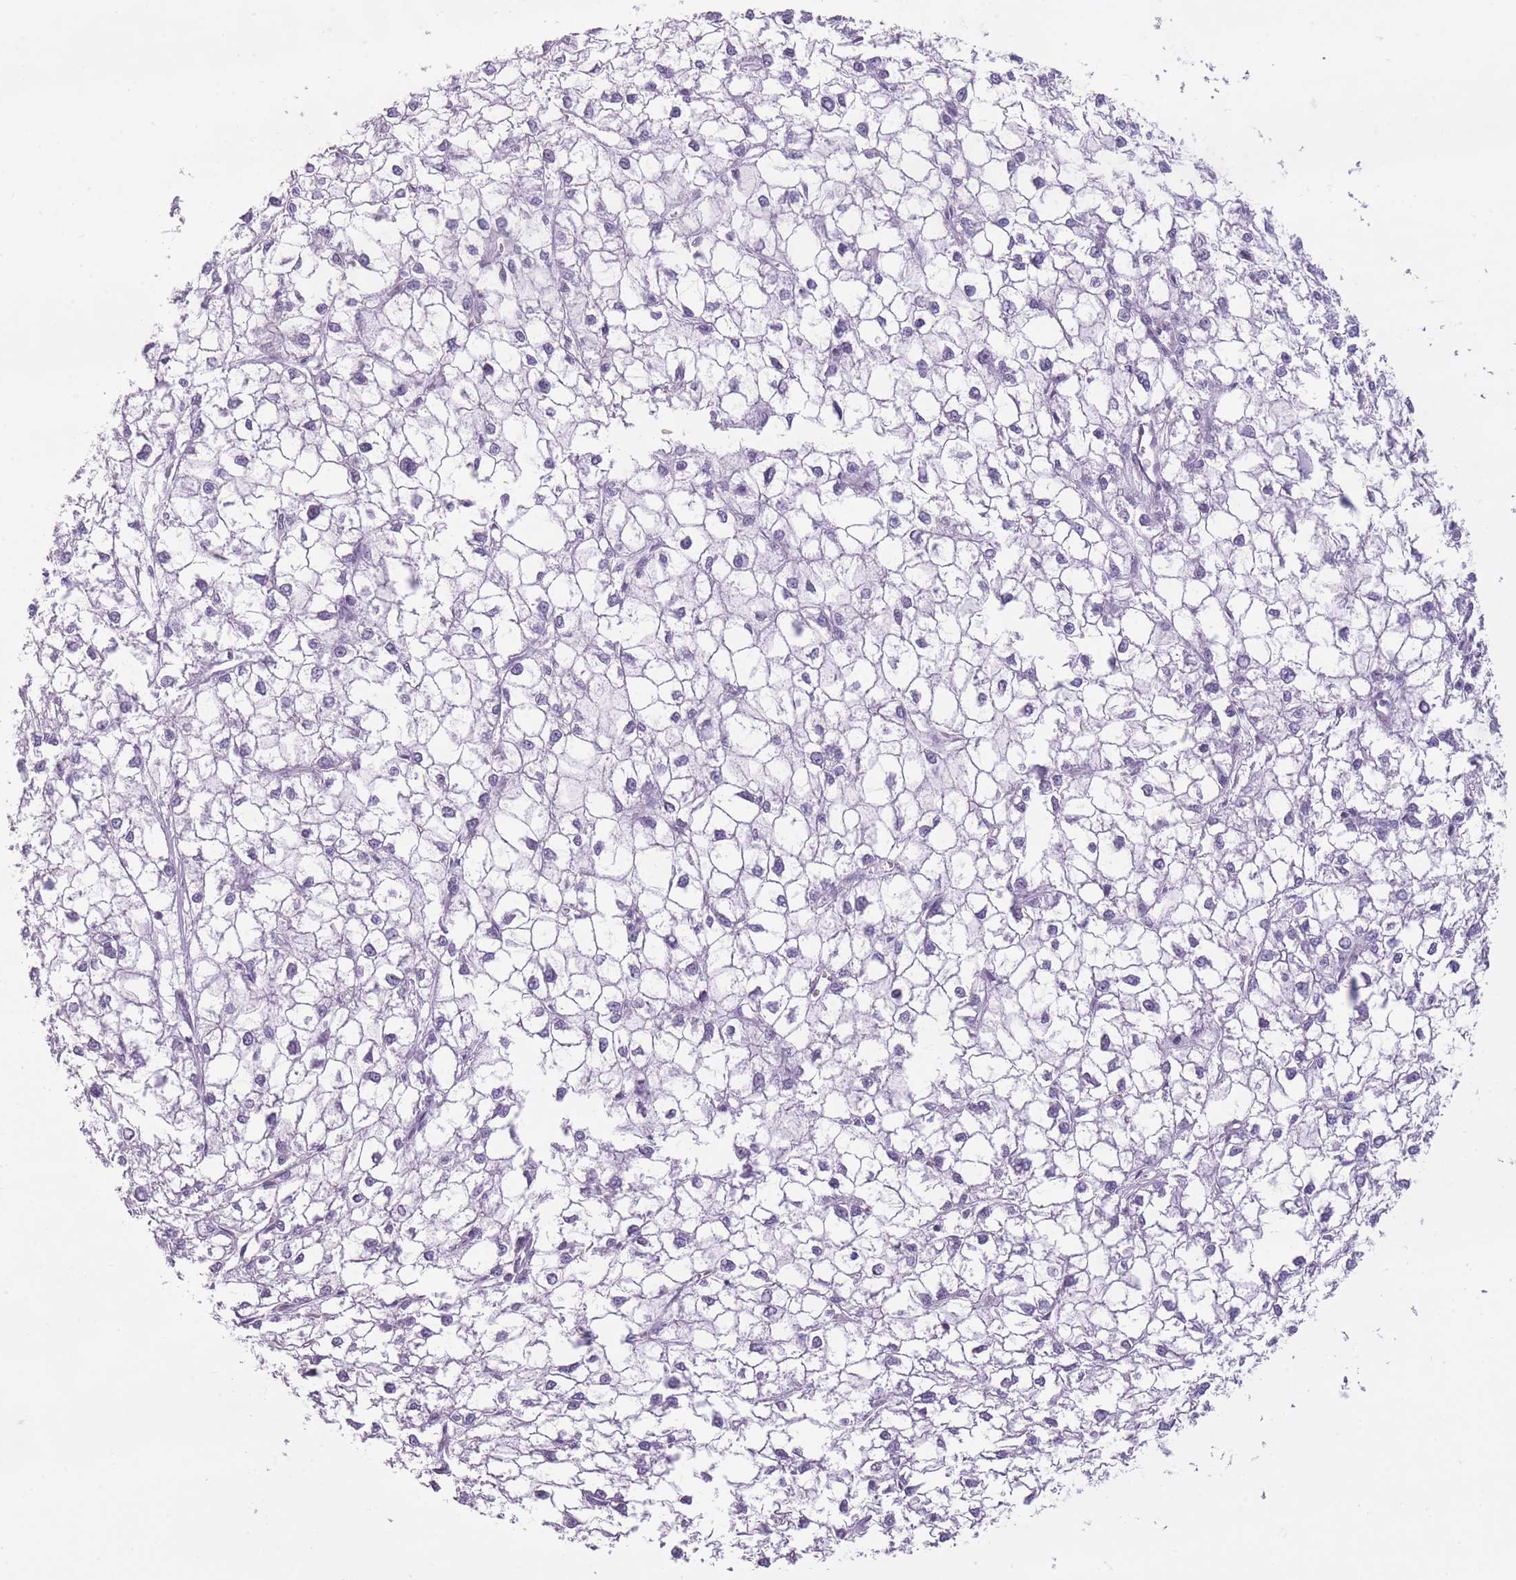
{"staining": {"intensity": "negative", "quantity": "none", "location": "none"}, "tissue": "liver cancer", "cell_type": "Tumor cells", "image_type": "cancer", "snomed": [{"axis": "morphology", "description": "Carcinoma, Hepatocellular, NOS"}, {"axis": "topography", "description": "Liver"}], "caption": "Immunohistochemistry (IHC) photomicrograph of human liver hepatocellular carcinoma stained for a protein (brown), which reveals no staining in tumor cells. (DAB IHC, high magnification).", "gene": "GGT1", "patient": {"sex": "female", "age": 43}}